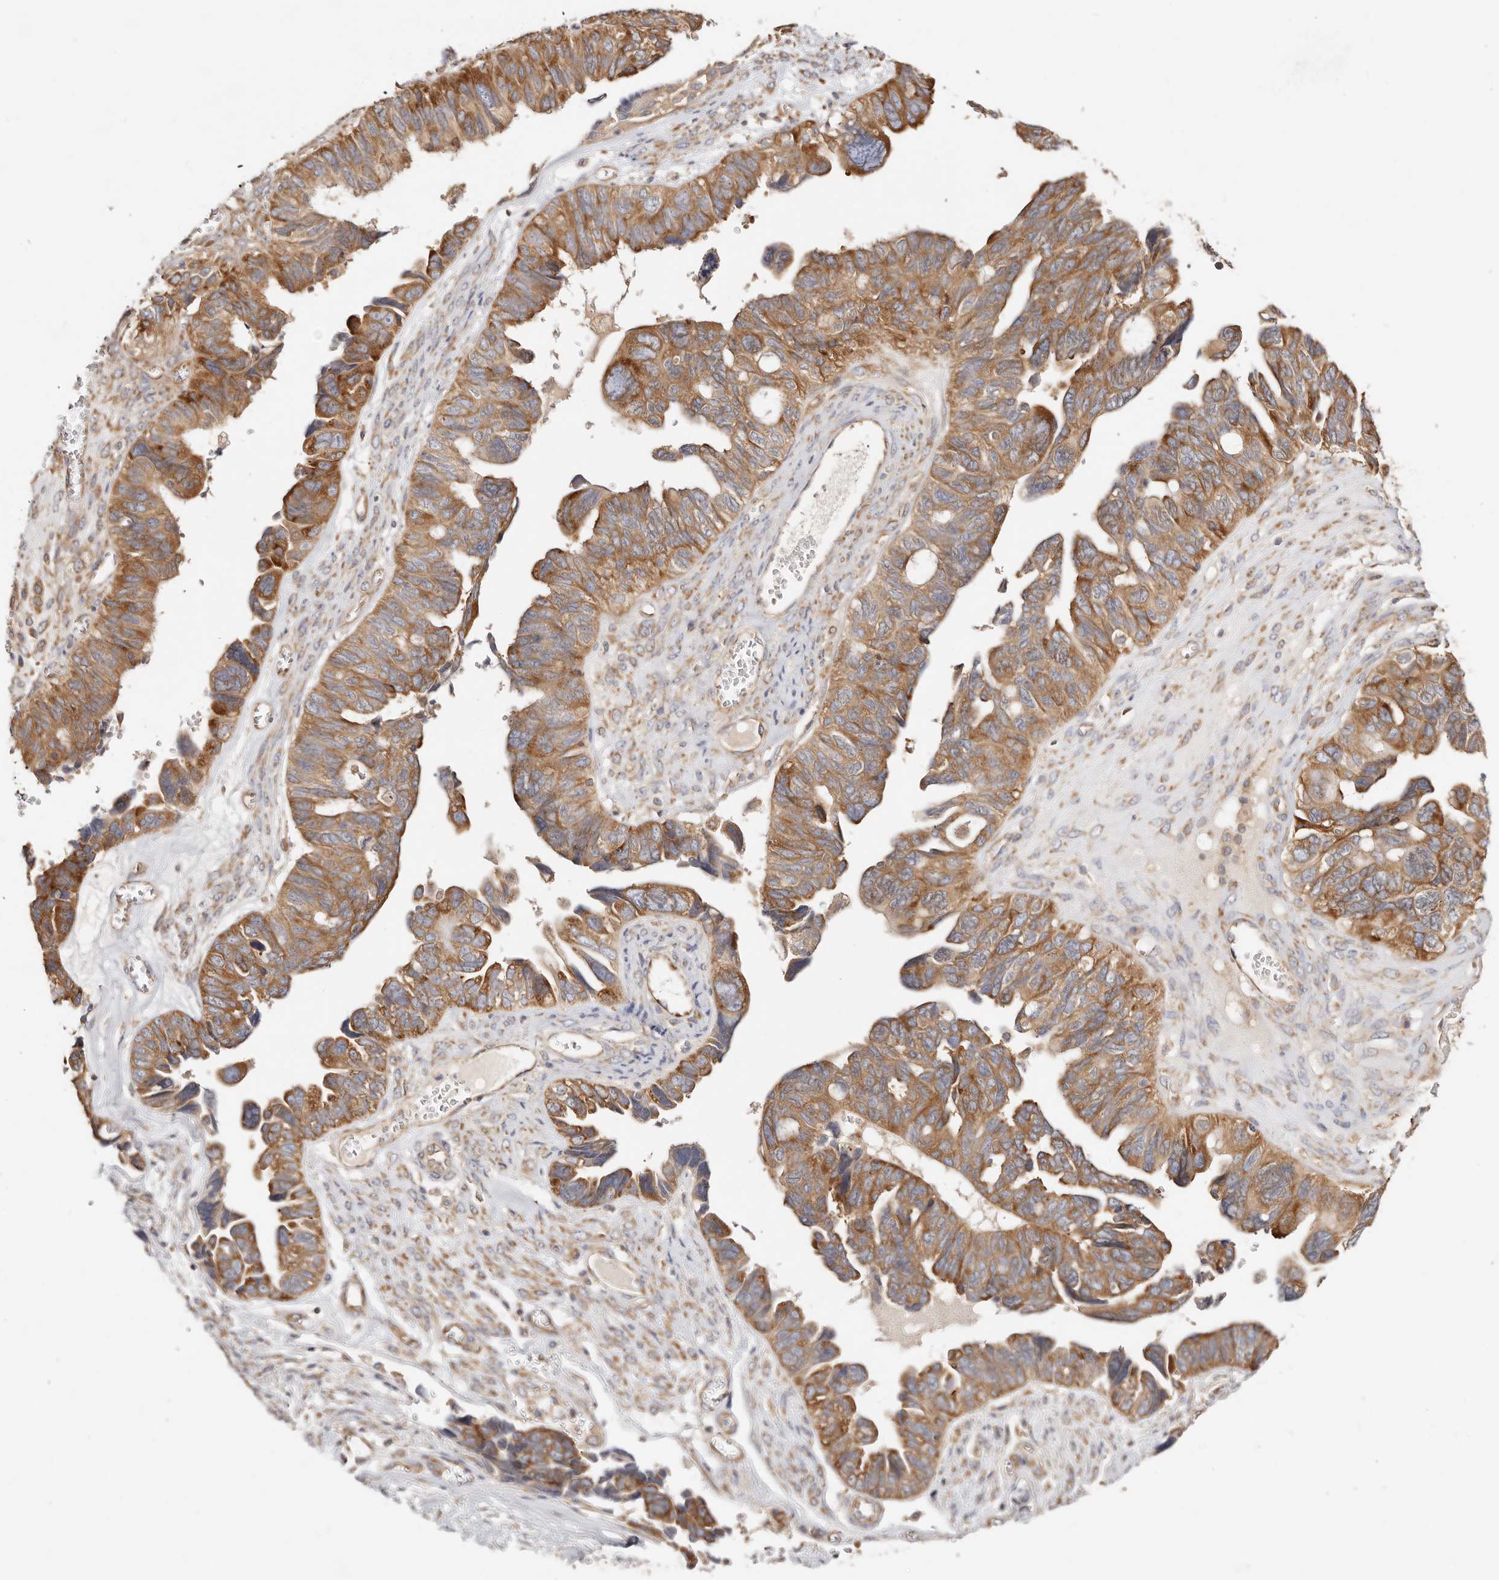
{"staining": {"intensity": "moderate", "quantity": ">75%", "location": "cytoplasmic/membranous"}, "tissue": "ovarian cancer", "cell_type": "Tumor cells", "image_type": "cancer", "snomed": [{"axis": "morphology", "description": "Cystadenocarcinoma, serous, NOS"}, {"axis": "topography", "description": "Ovary"}], "caption": "Tumor cells display medium levels of moderate cytoplasmic/membranous expression in about >75% of cells in ovarian cancer (serous cystadenocarcinoma).", "gene": "GNA13", "patient": {"sex": "female", "age": 79}}